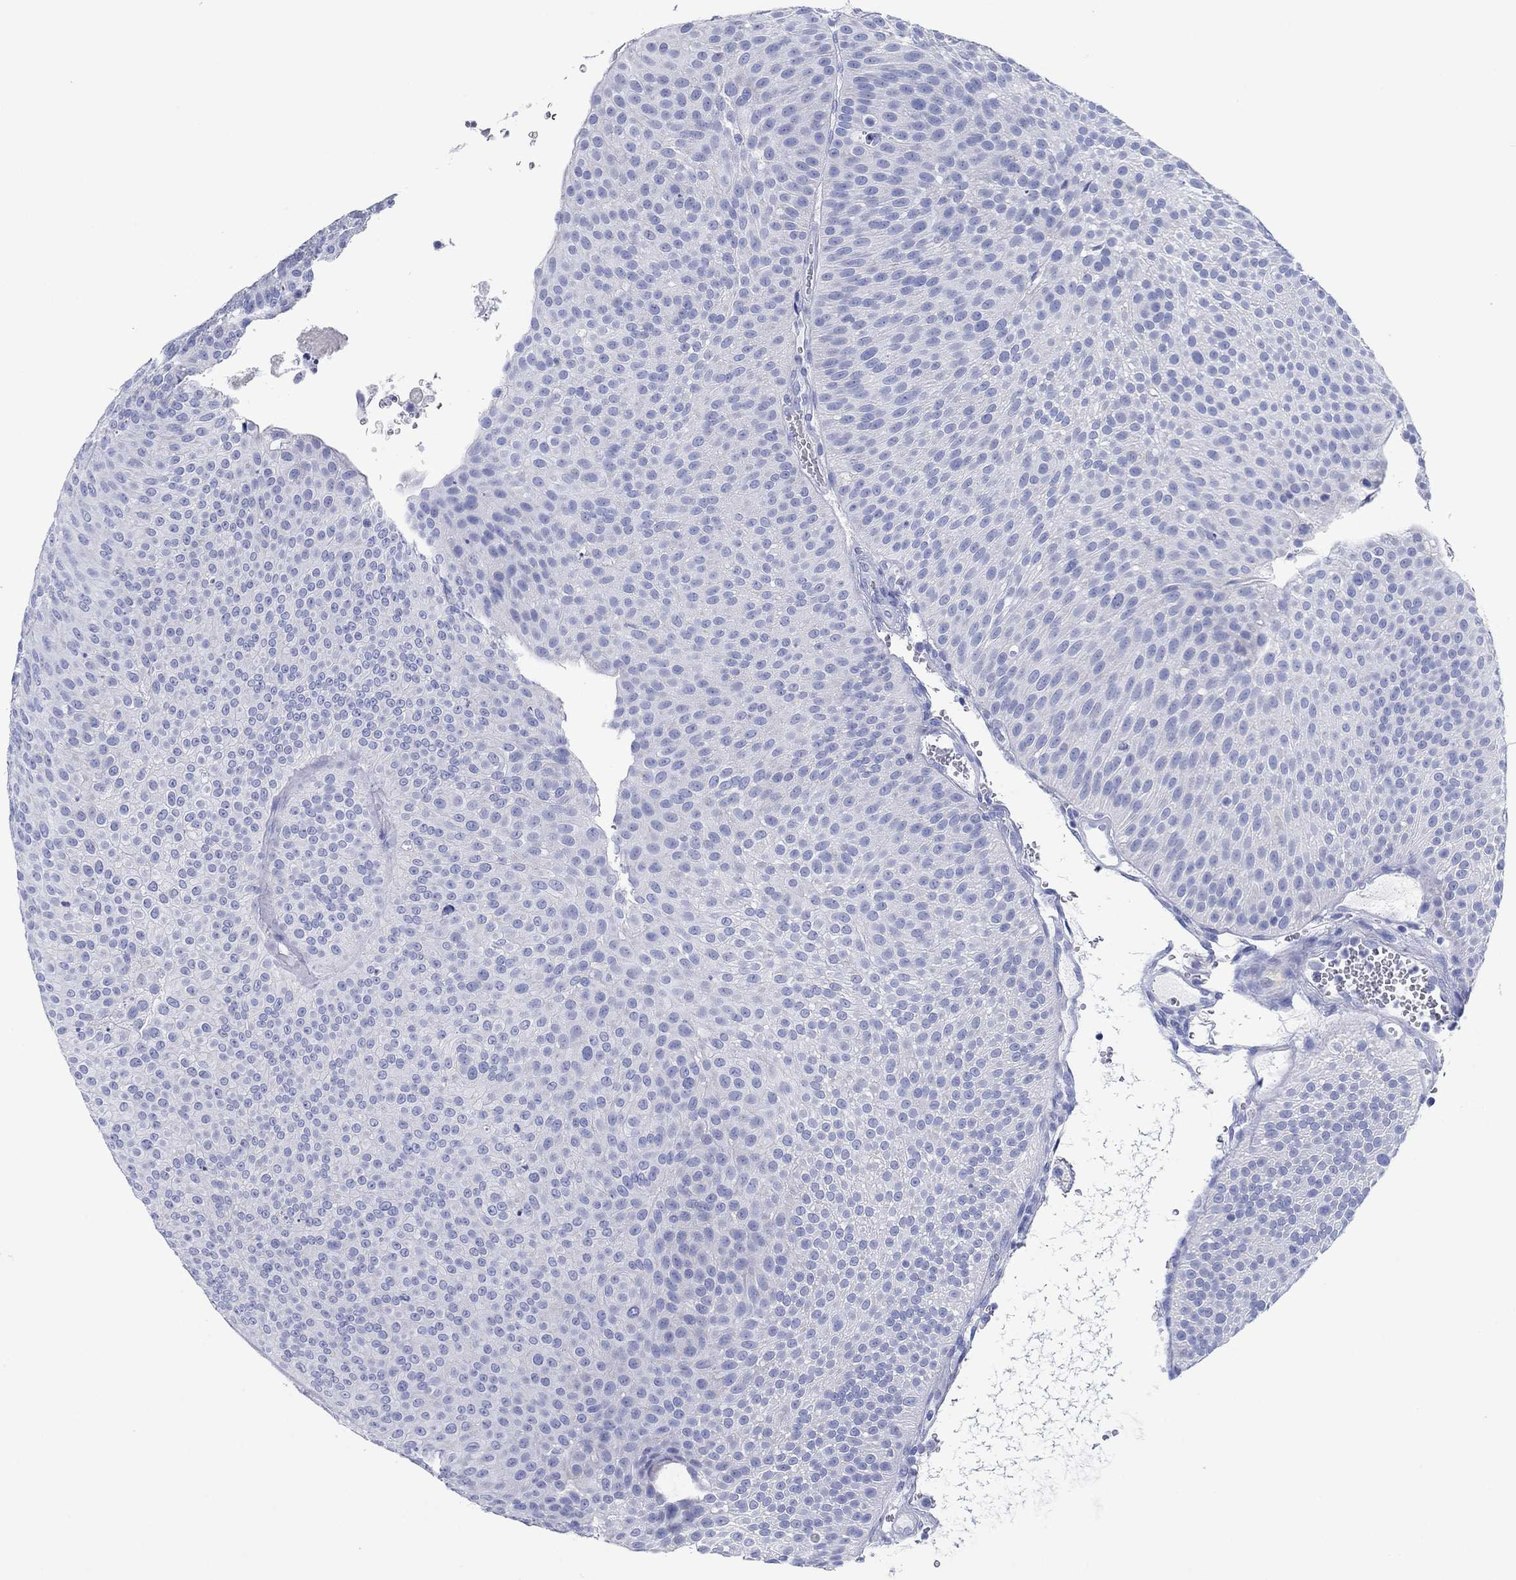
{"staining": {"intensity": "negative", "quantity": "none", "location": "none"}, "tissue": "urothelial cancer", "cell_type": "Tumor cells", "image_type": "cancer", "snomed": [{"axis": "morphology", "description": "Urothelial carcinoma, Low grade"}, {"axis": "topography", "description": "Urinary bladder"}], "caption": "Immunohistochemistry (IHC) image of low-grade urothelial carcinoma stained for a protein (brown), which displays no staining in tumor cells.", "gene": "HCRT", "patient": {"sex": "male", "age": 65}}